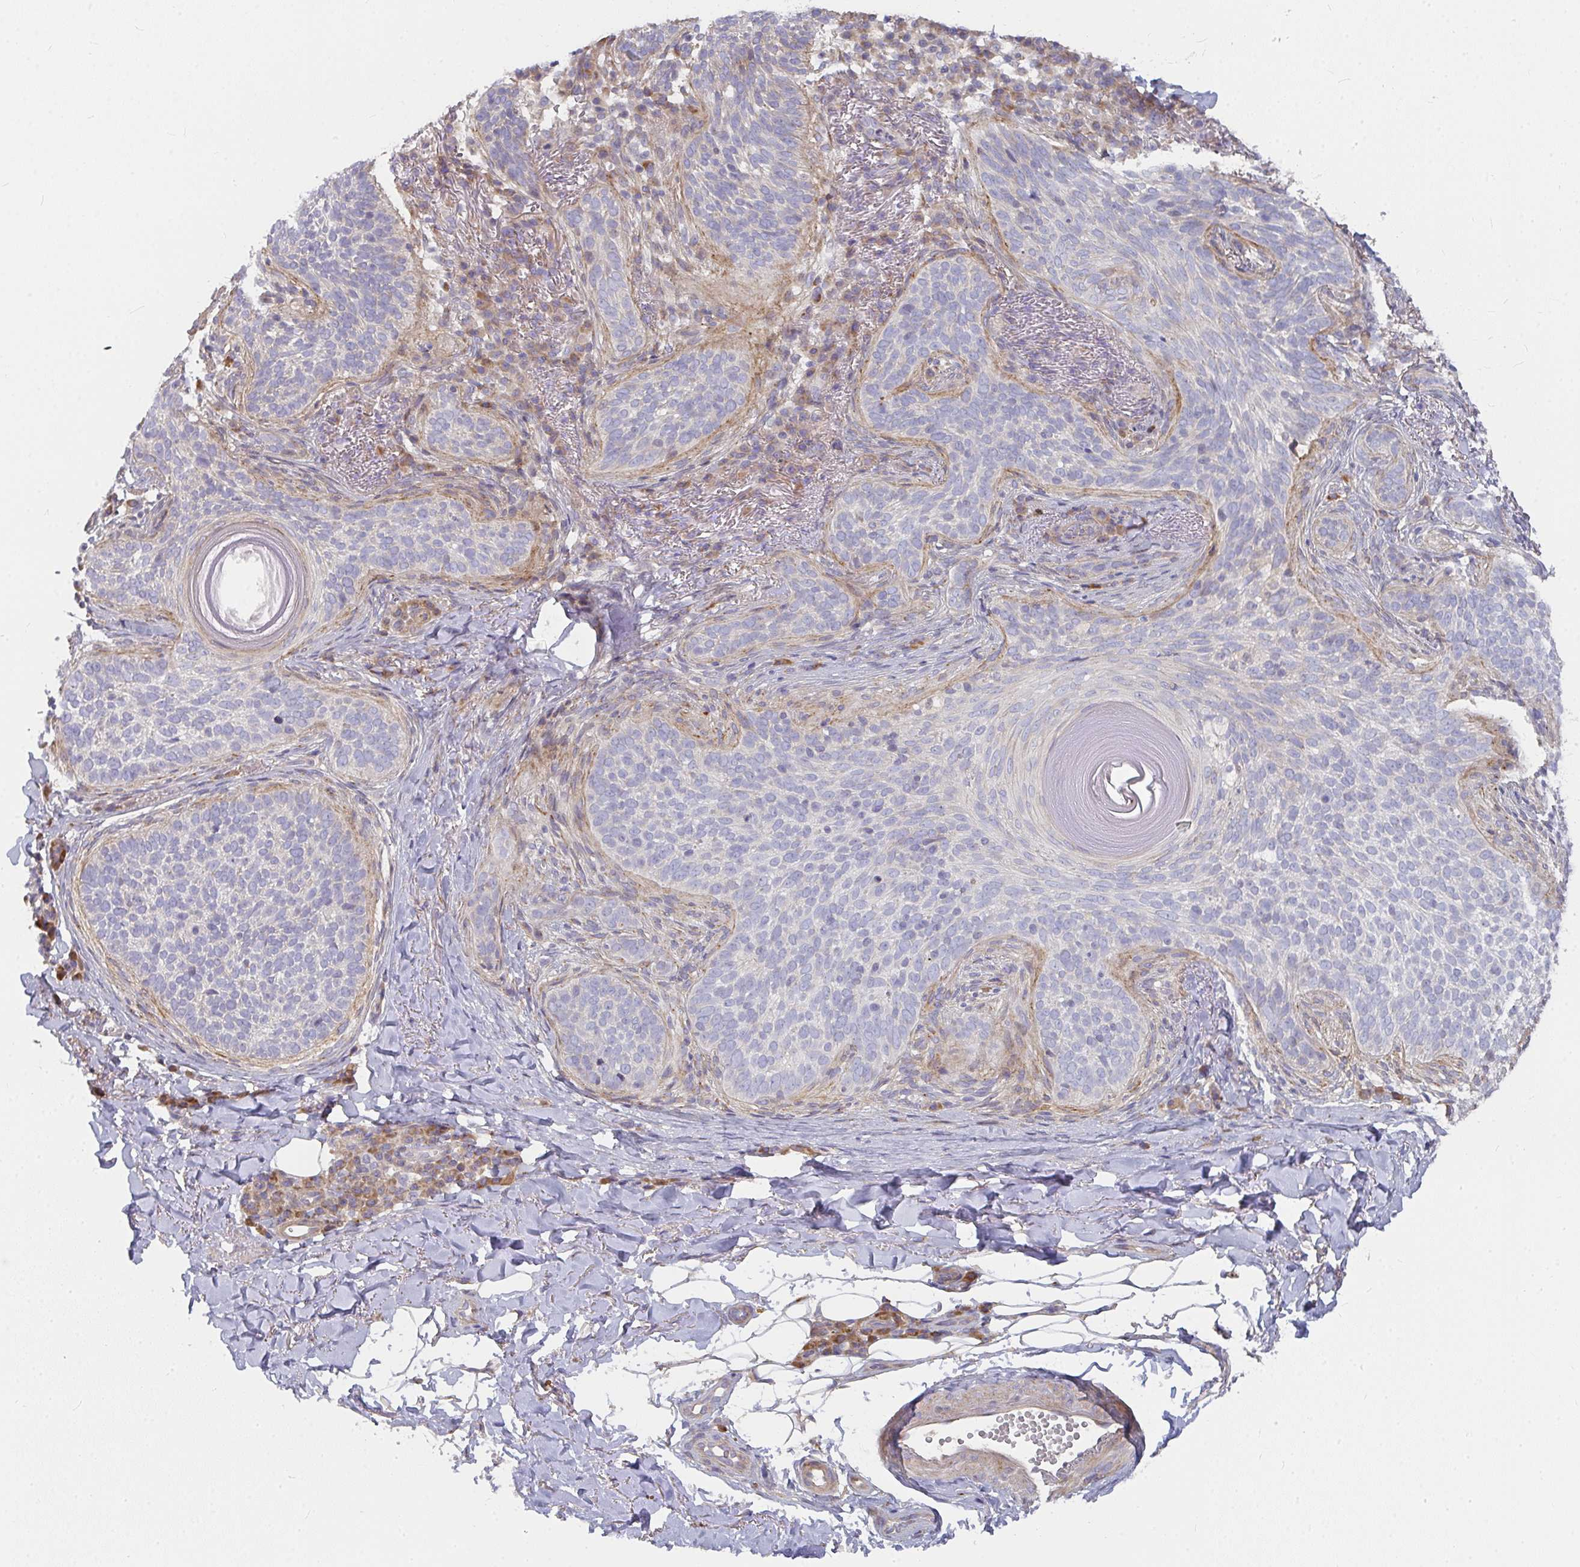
{"staining": {"intensity": "negative", "quantity": "none", "location": "none"}, "tissue": "skin cancer", "cell_type": "Tumor cells", "image_type": "cancer", "snomed": [{"axis": "morphology", "description": "Basal cell carcinoma"}, {"axis": "topography", "description": "Skin"}, {"axis": "topography", "description": "Skin of head"}], "caption": "A micrograph of human skin basal cell carcinoma is negative for staining in tumor cells.", "gene": "RHEBL1", "patient": {"sex": "male", "age": 62}}